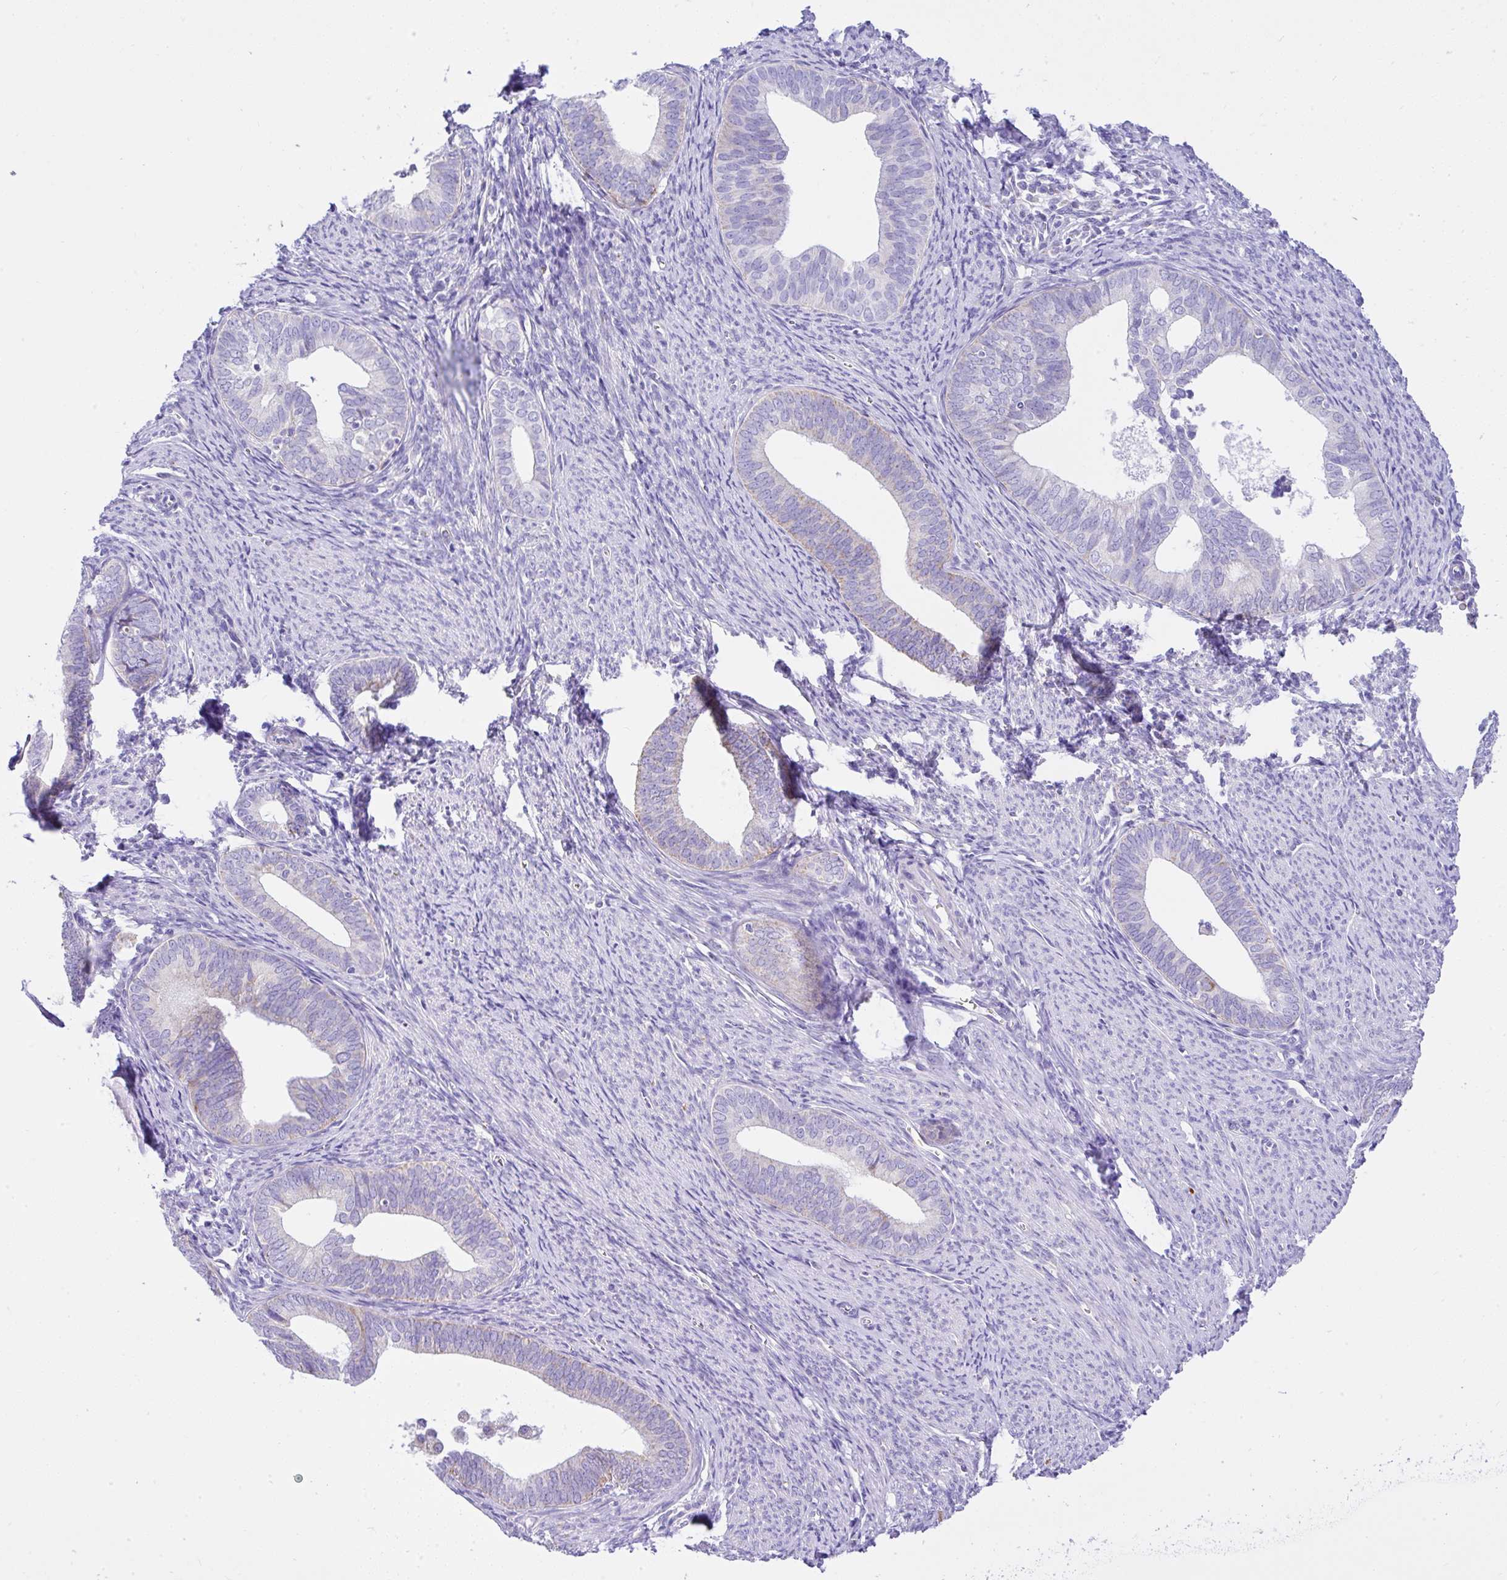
{"staining": {"intensity": "negative", "quantity": "none", "location": "none"}, "tissue": "endometrial cancer", "cell_type": "Tumor cells", "image_type": "cancer", "snomed": [{"axis": "morphology", "description": "Adenocarcinoma, NOS"}, {"axis": "topography", "description": "Endometrium"}], "caption": "A histopathology image of human endometrial adenocarcinoma is negative for staining in tumor cells.", "gene": "SLC13A1", "patient": {"sex": "female", "age": 75}}